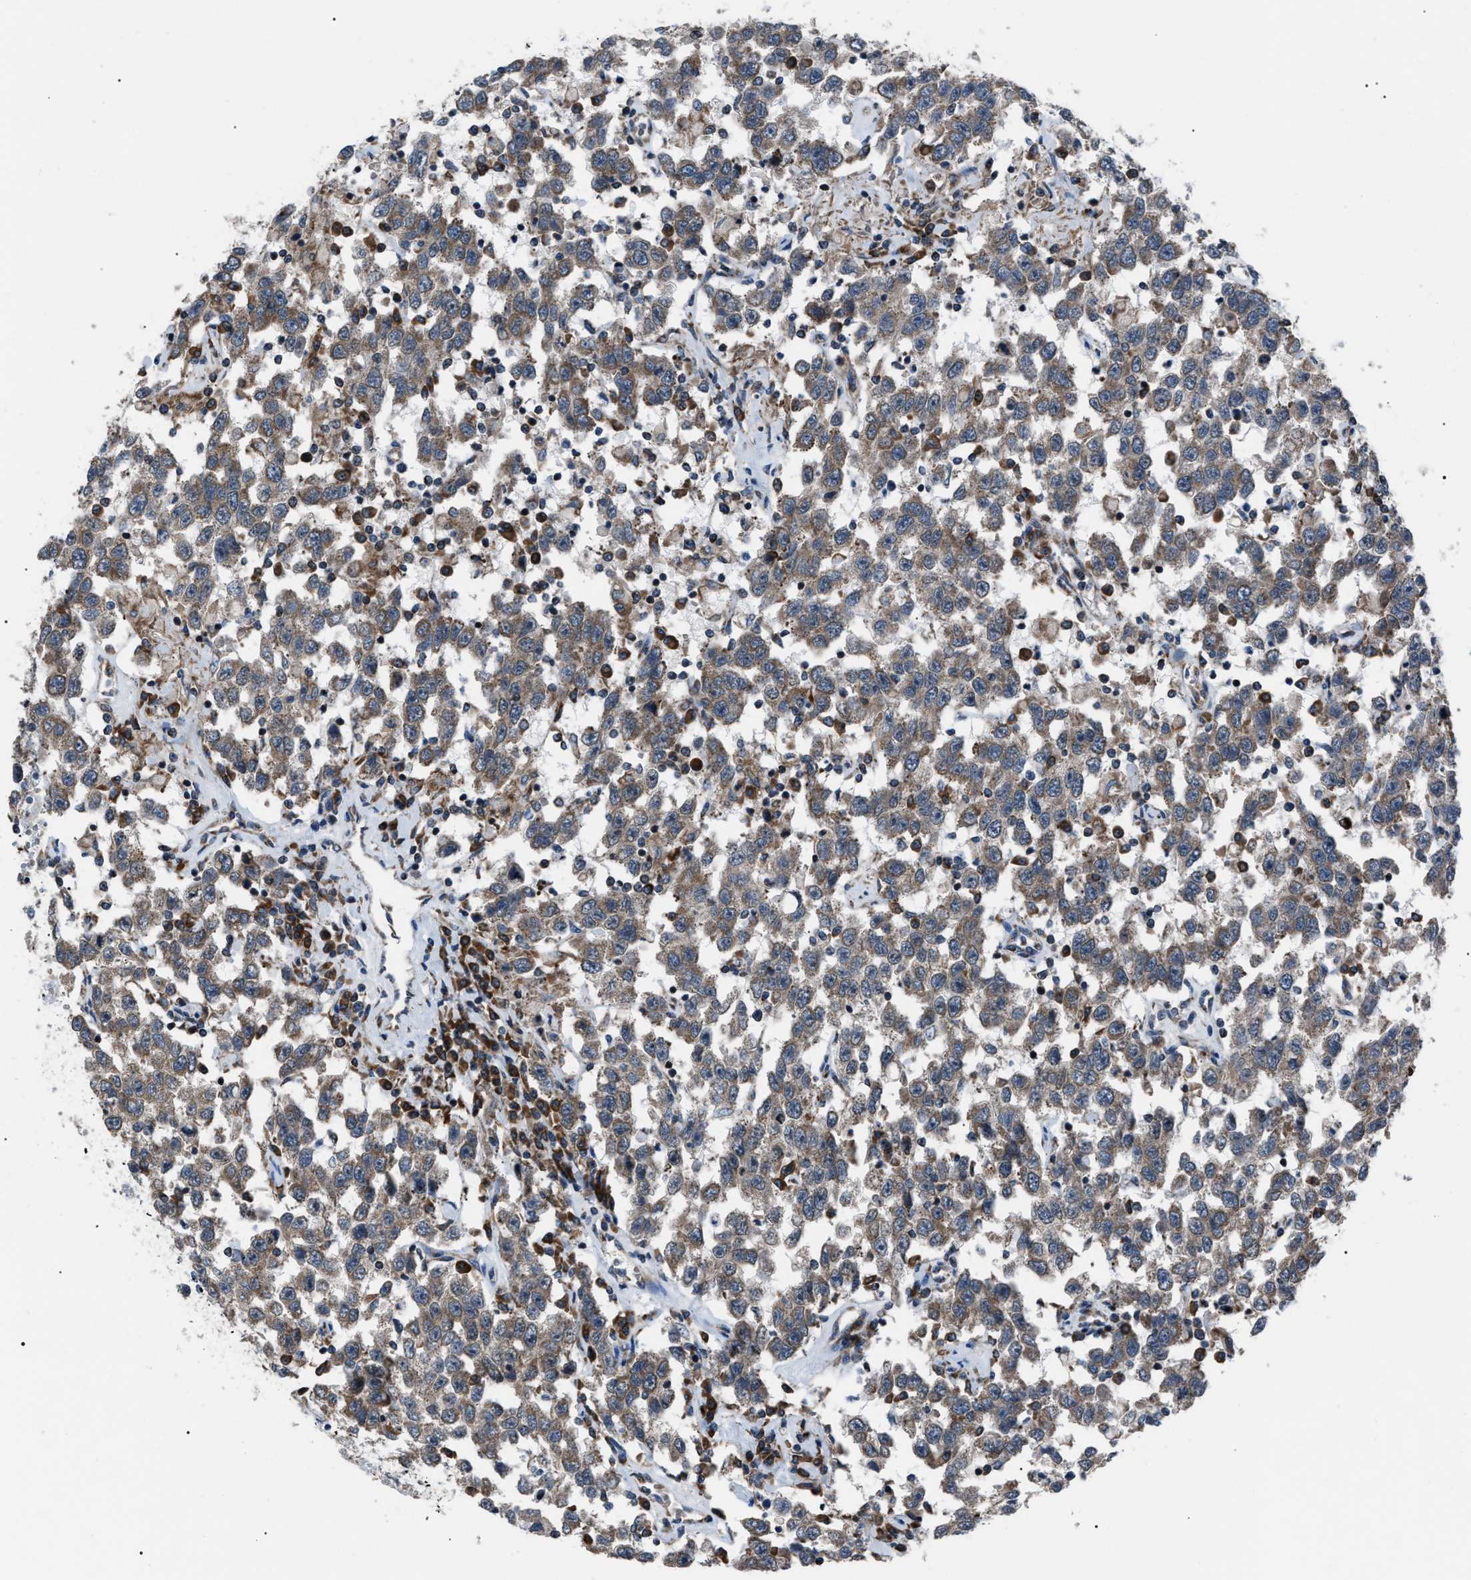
{"staining": {"intensity": "moderate", "quantity": ">75%", "location": "cytoplasmic/membranous"}, "tissue": "testis cancer", "cell_type": "Tumor cells", "image_type": "cancer", "snomed": [{"axis": "morphology", "description": "Seminoma, NOS"}, {"axis": "topography", "description": "Testis"}], "caption": "Seminoma (testis) stained with DAB (3,3'-diaminobenzidine) IHC exhibits medium levels of moderate cytoplasmic/membranous expression in approximately >75% of tumor cells.", "gene": "AGO2", "patient": {"sex": "male", "age": 41}}